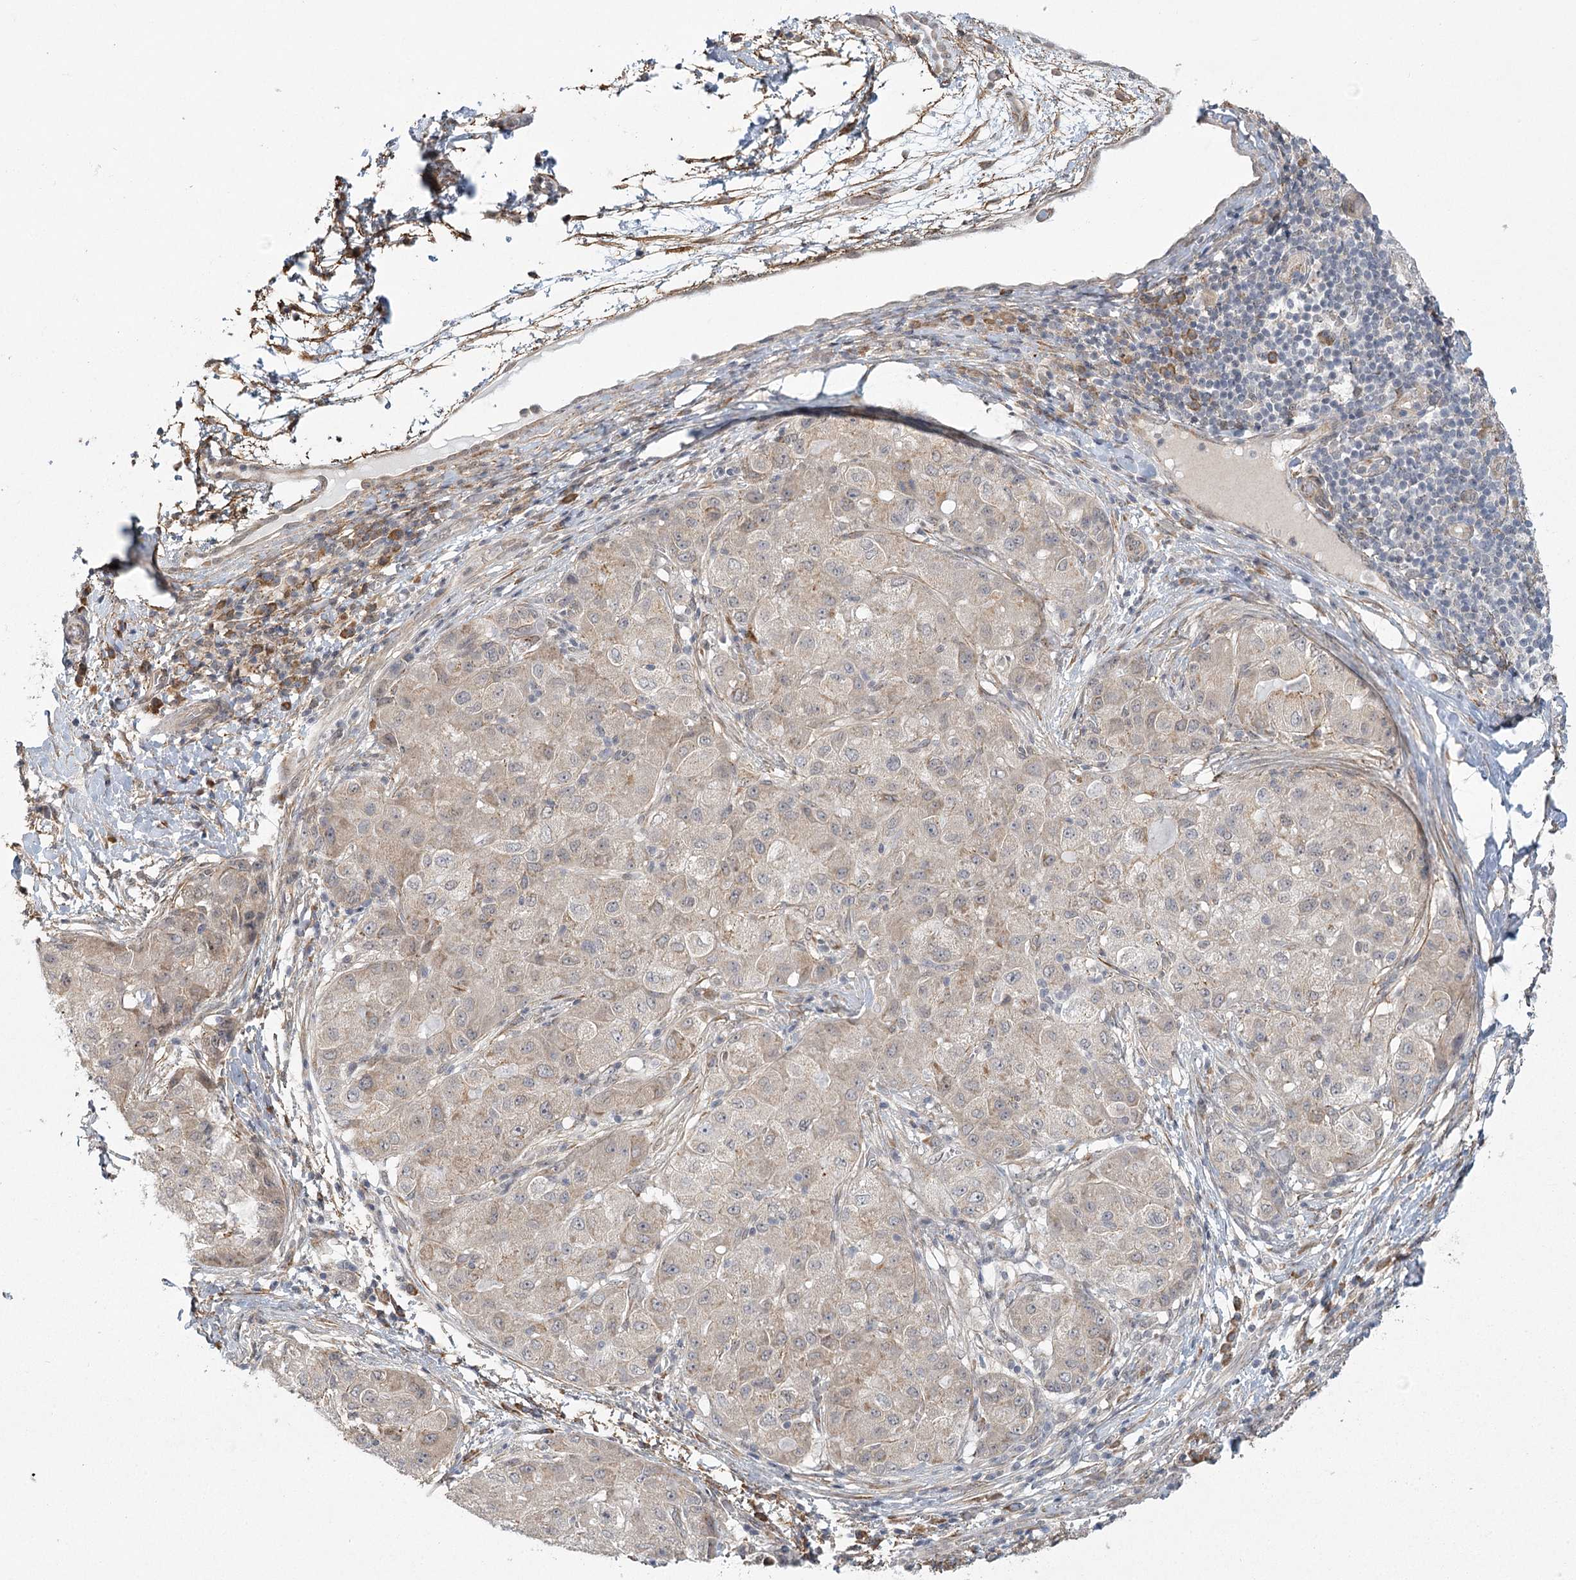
{"staining": {"intensity": "weak", "quantity": "<25%", "location": "cytoplasmic/membranous"}, "tissue": "liver cancer", "cell_type": "Tumor cells", "image_type": "cancer", "snomed": [{"axis": "morphology", "description": "Carcinoma, Hepatocellular, NOS"}, {"axis": "topography", "description": "Liver"}], "caption": "Liver cancer (hepatocellular carcinoma) was stained to show a protein in brown. There is no significant staining in tumor cells.", "gene": "MED28", "patient": {"sex": "male", "age": 80}}